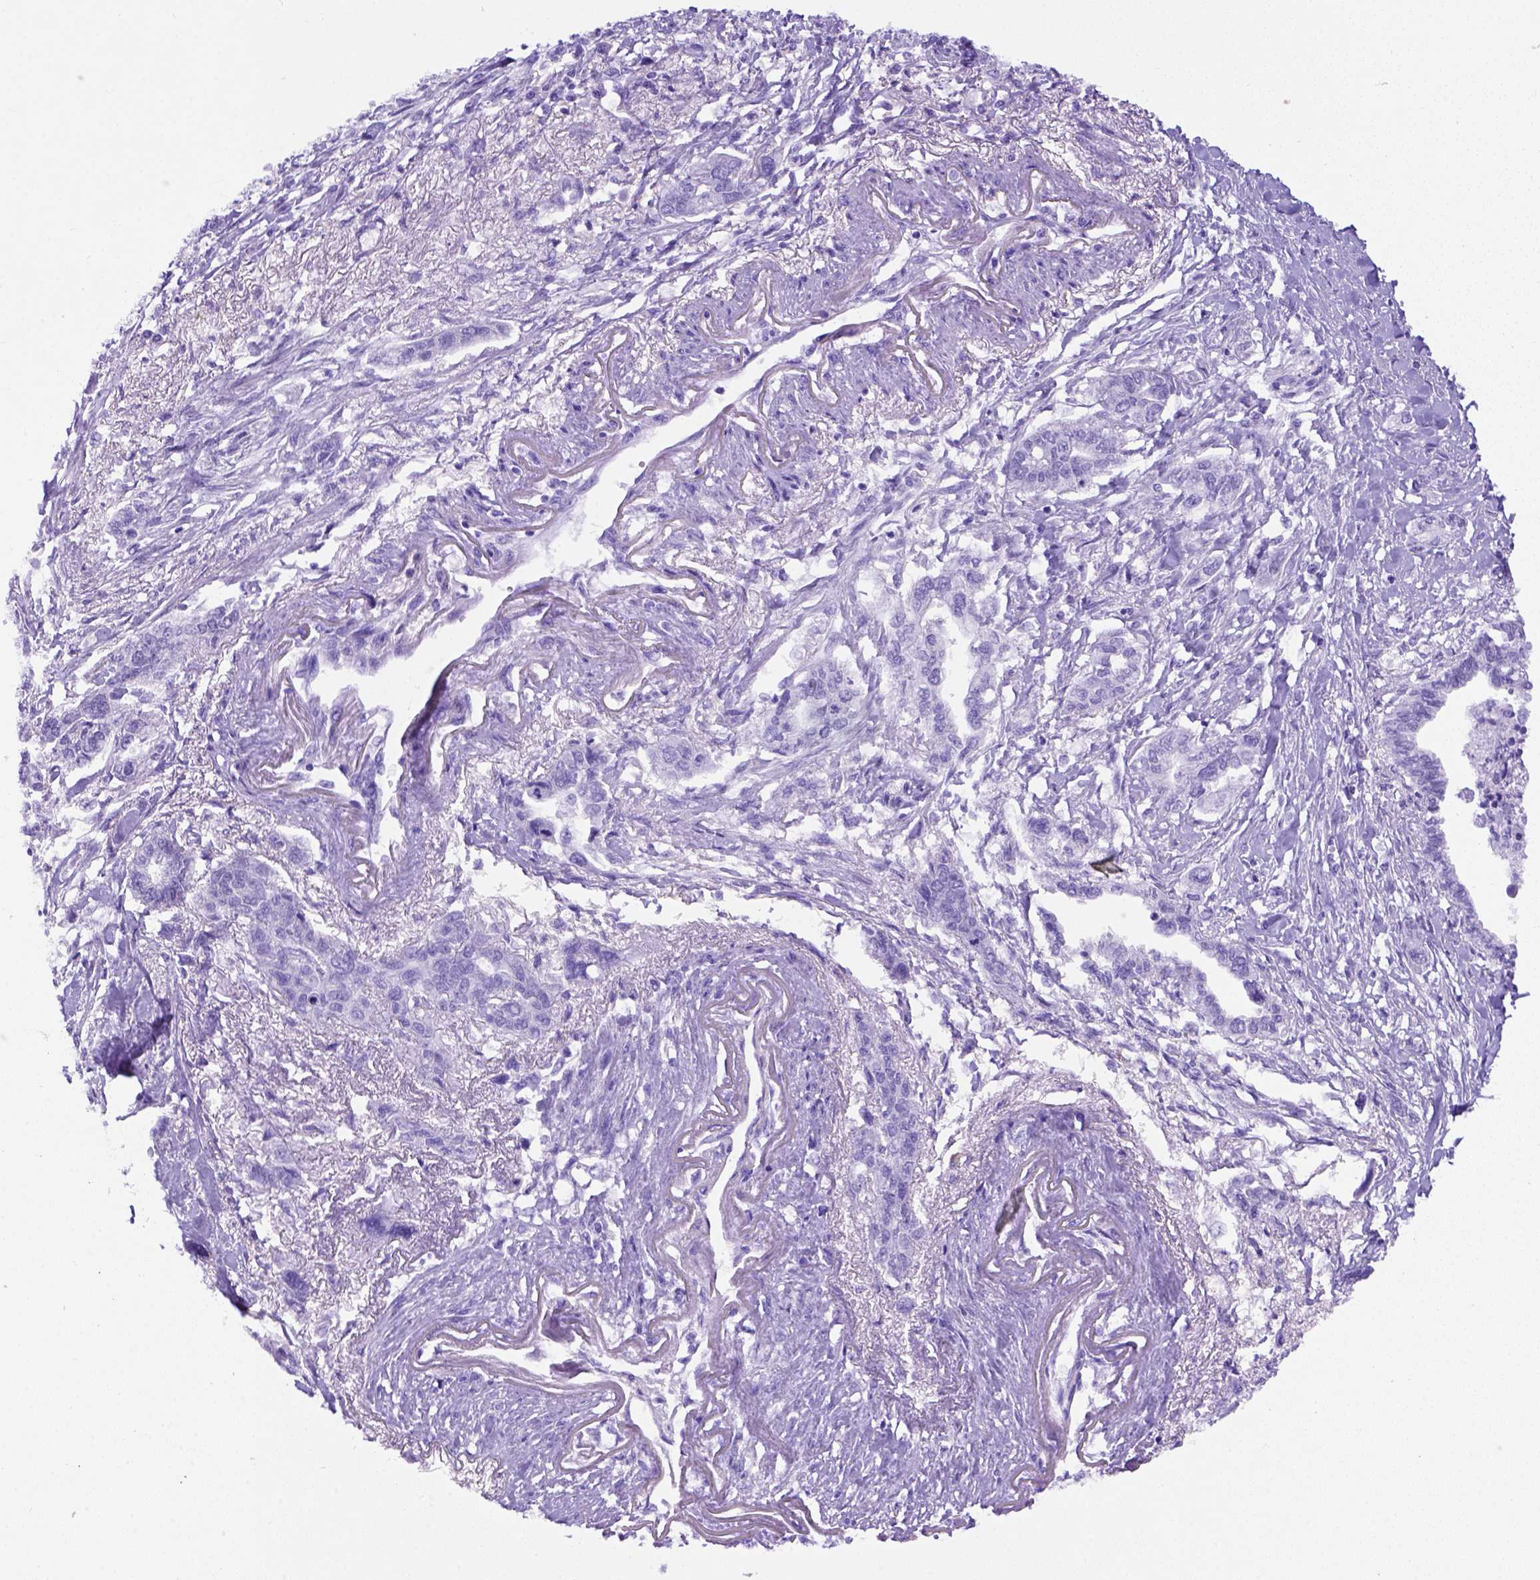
{"staining": {"intensity": "negative", "quantity": "none", "location": "none"}, "tissue": "pancreatic cancer", "cell_type": "Tumor cells", "image_type": "cancer", "snomed": [{"axis": "morphology", "description": "Adenocarcinoma, NOS"}, {"axis": "topography", "description": "Pancreas"}], "caption": "DAB immunohistochemical staining of adenocarcinoma (pancreatic) exhibits no significant expression in tumor cells.", "gene": "FOXI1", "patient": {"sex": "male", "age": 60}}